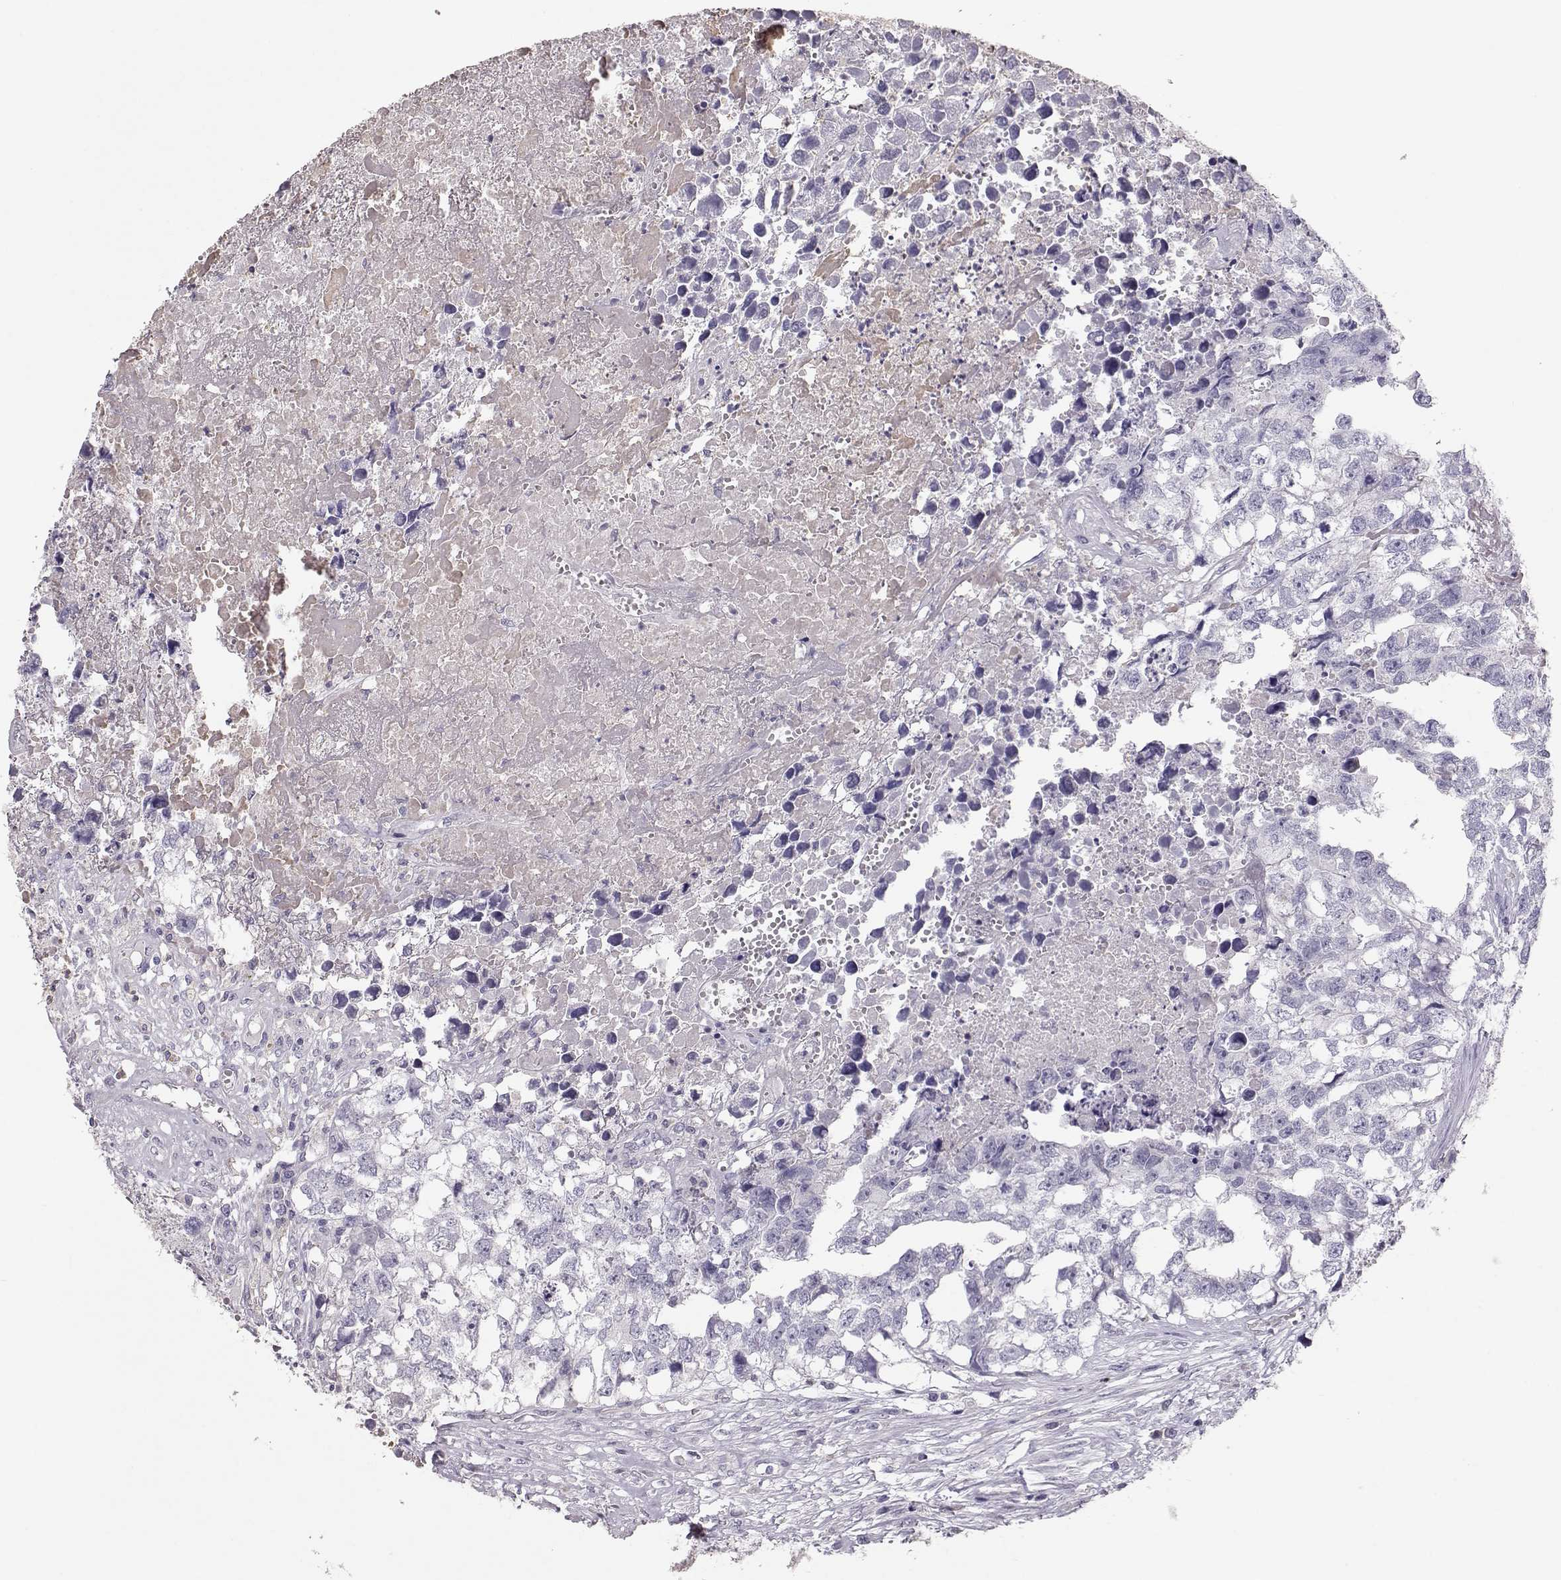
{"staining": {"intensity": "negative", "quantity": "none", "location": "none"}, "tissue": "testis cancer", "cell_type": "Tumor cells", "image_type": "cancer", "snomed": [{"axis": "morphology", "description": "Carcinoma, Embryonal, NOS"}, {"axis": "morphology", "description": "Teratoma, malignant, NOS"}, {"axis": "topography", "description": "Testis"}], "caption": "Embryonal carcinoma (testis) was stained to show a protein in brown. There is no significant staining in tumor cells.", "gene": "POU1F1", "patient": {"sex": "male", "age": 44}}